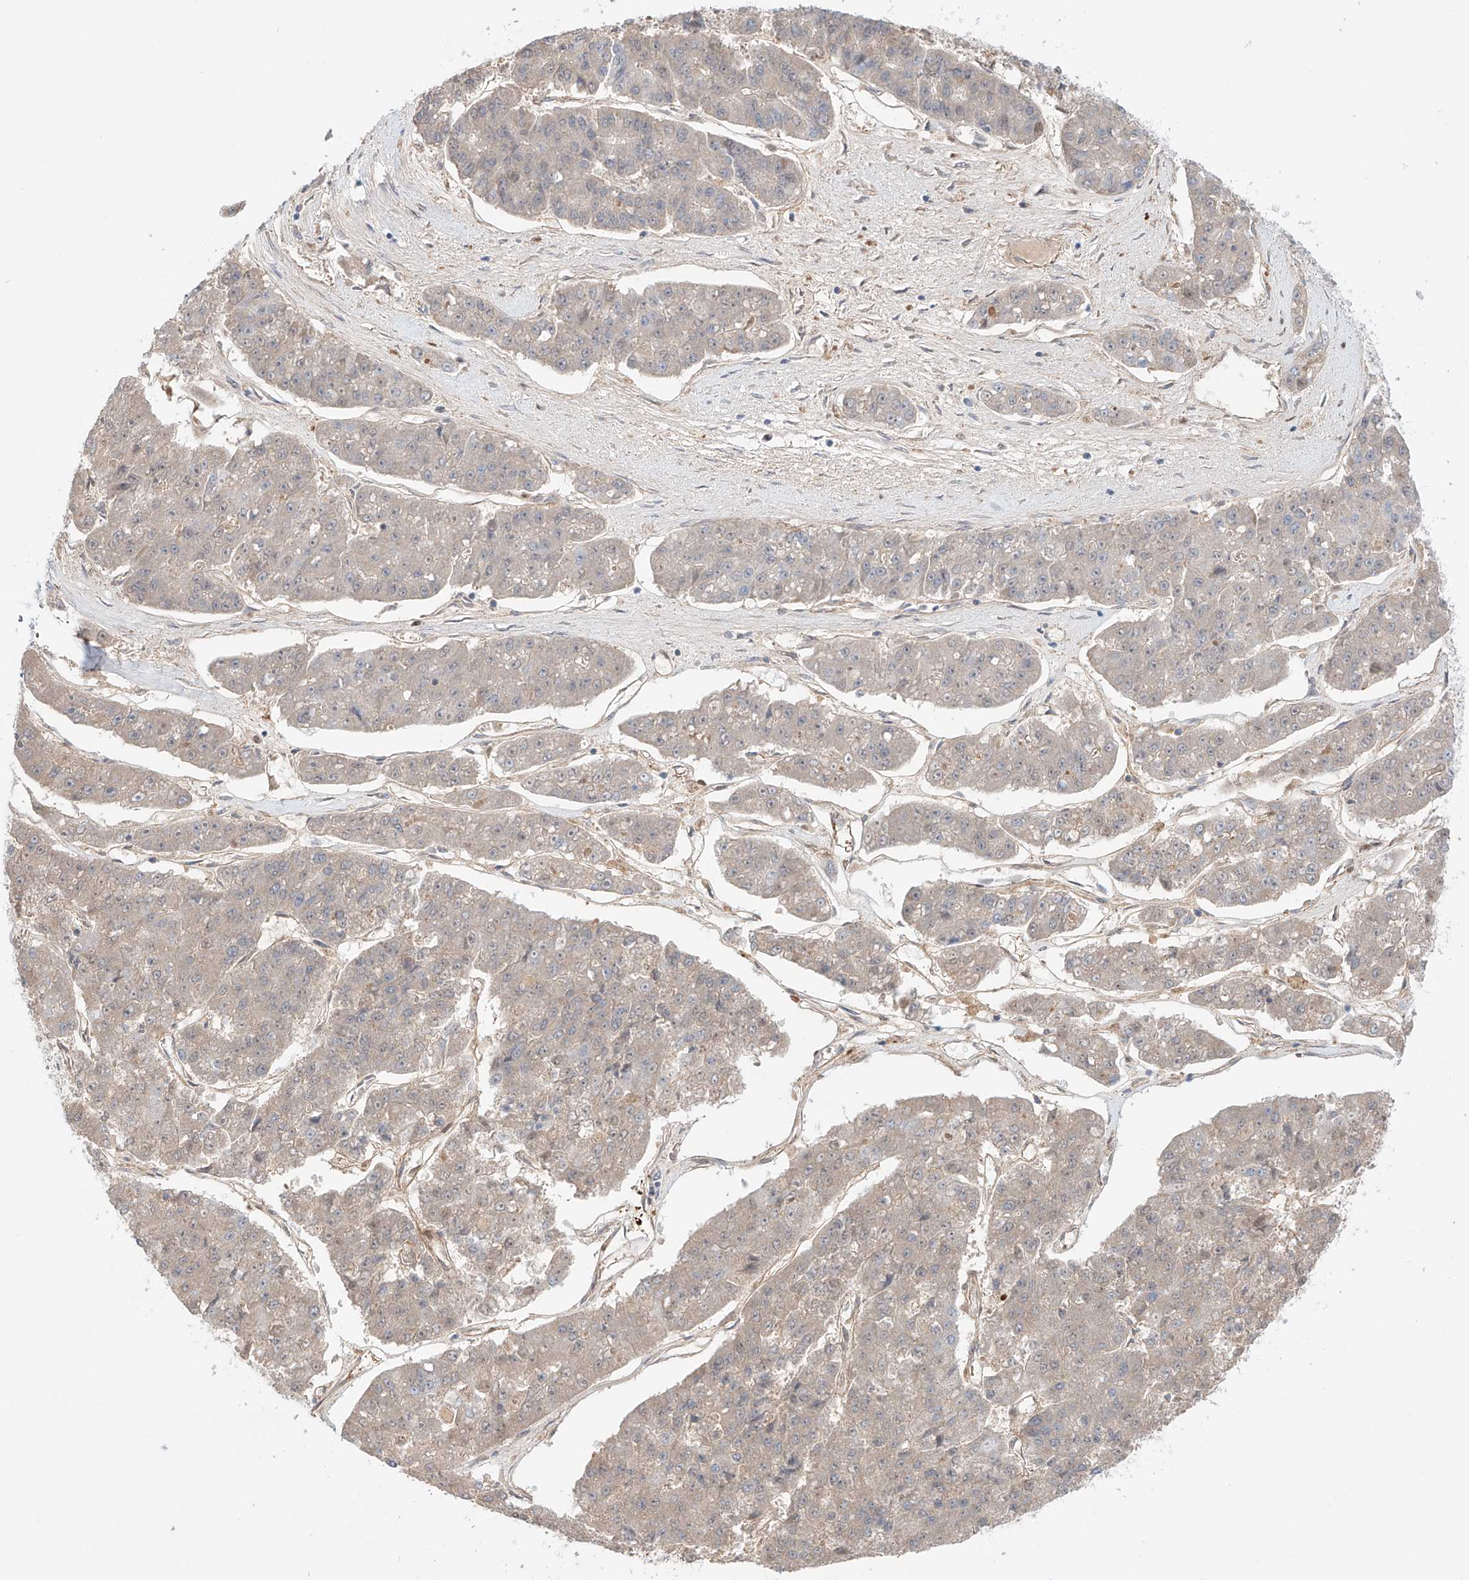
{"staining": {"intensity": "weak", "quantity": "<25%", "location": "cytoplasmic/membranous"}, "tissue": "pancreatic cancer", "cell_type": "Tumor cells", "image_type": "cancer", "snomed": [{"axis": "morphology", "description": "Adenocarcinoma, NOS"}, {"axis": "topography", "description": "Pancreas"}], "caption": "Photomicrograph shows no protein expression in tumor cells of pancreatic cancer tissue.", "gene": "PGGT1B", "patient": {"sex": "male", "age": 50}}